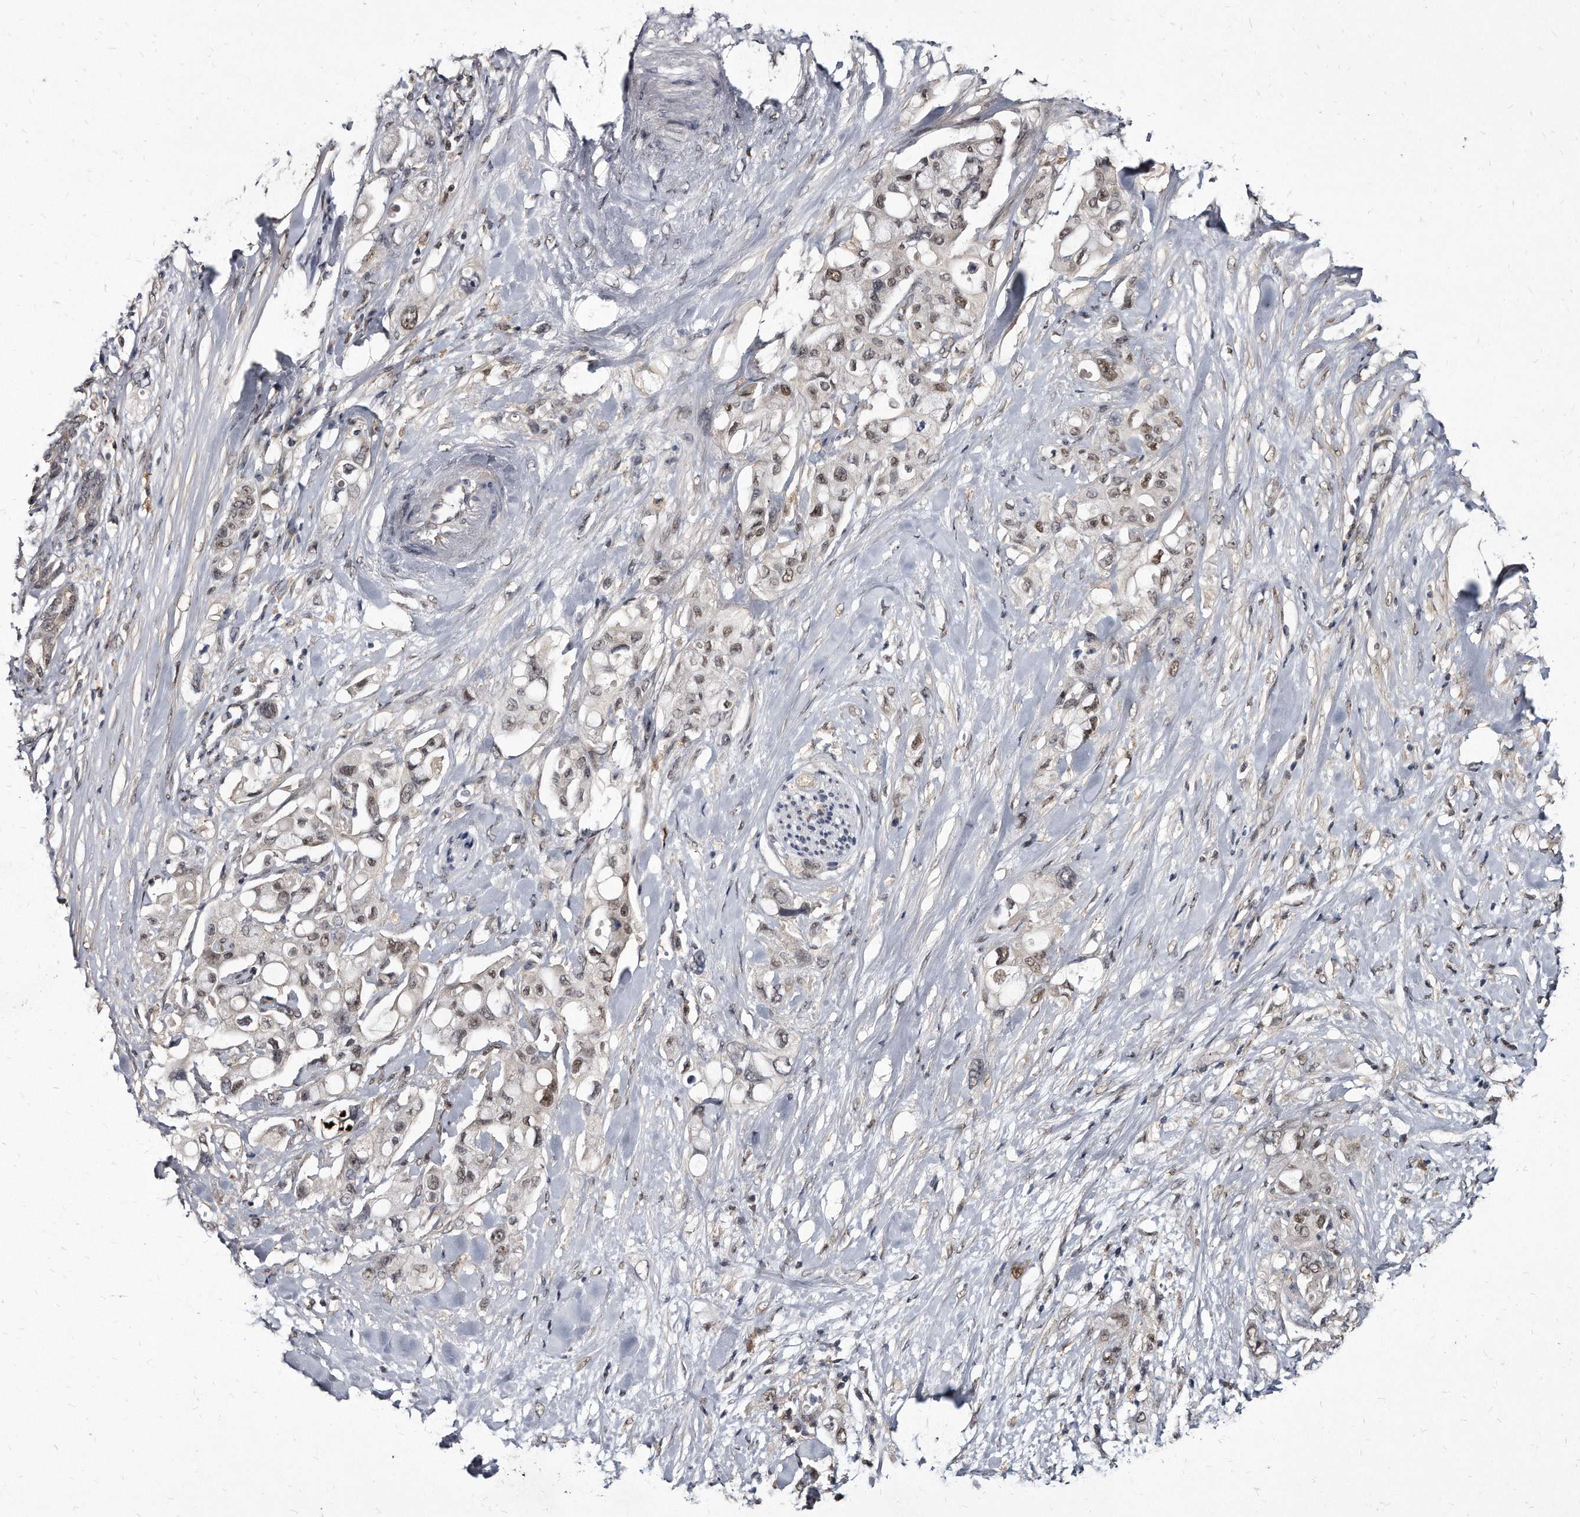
{"staining": {"intensity": "weak", "quantity": "<25%", "location": "nuclear"}, "tissue": "pancreatic cancer", "cell_type": "Tumor cells", "image_type": "cancer", "snomed": [{"axis": "morphology", "description": "Adenocarcinoma, NOS"}, {"axis": "topography", "description": "Pancreas"}], "caption": "Human pancreatic cancer stained for a protein using IHC shows no positivity in tumor cells.", "gene": "KLHDC3", "patient": {"sex": "female", "age": 56}}